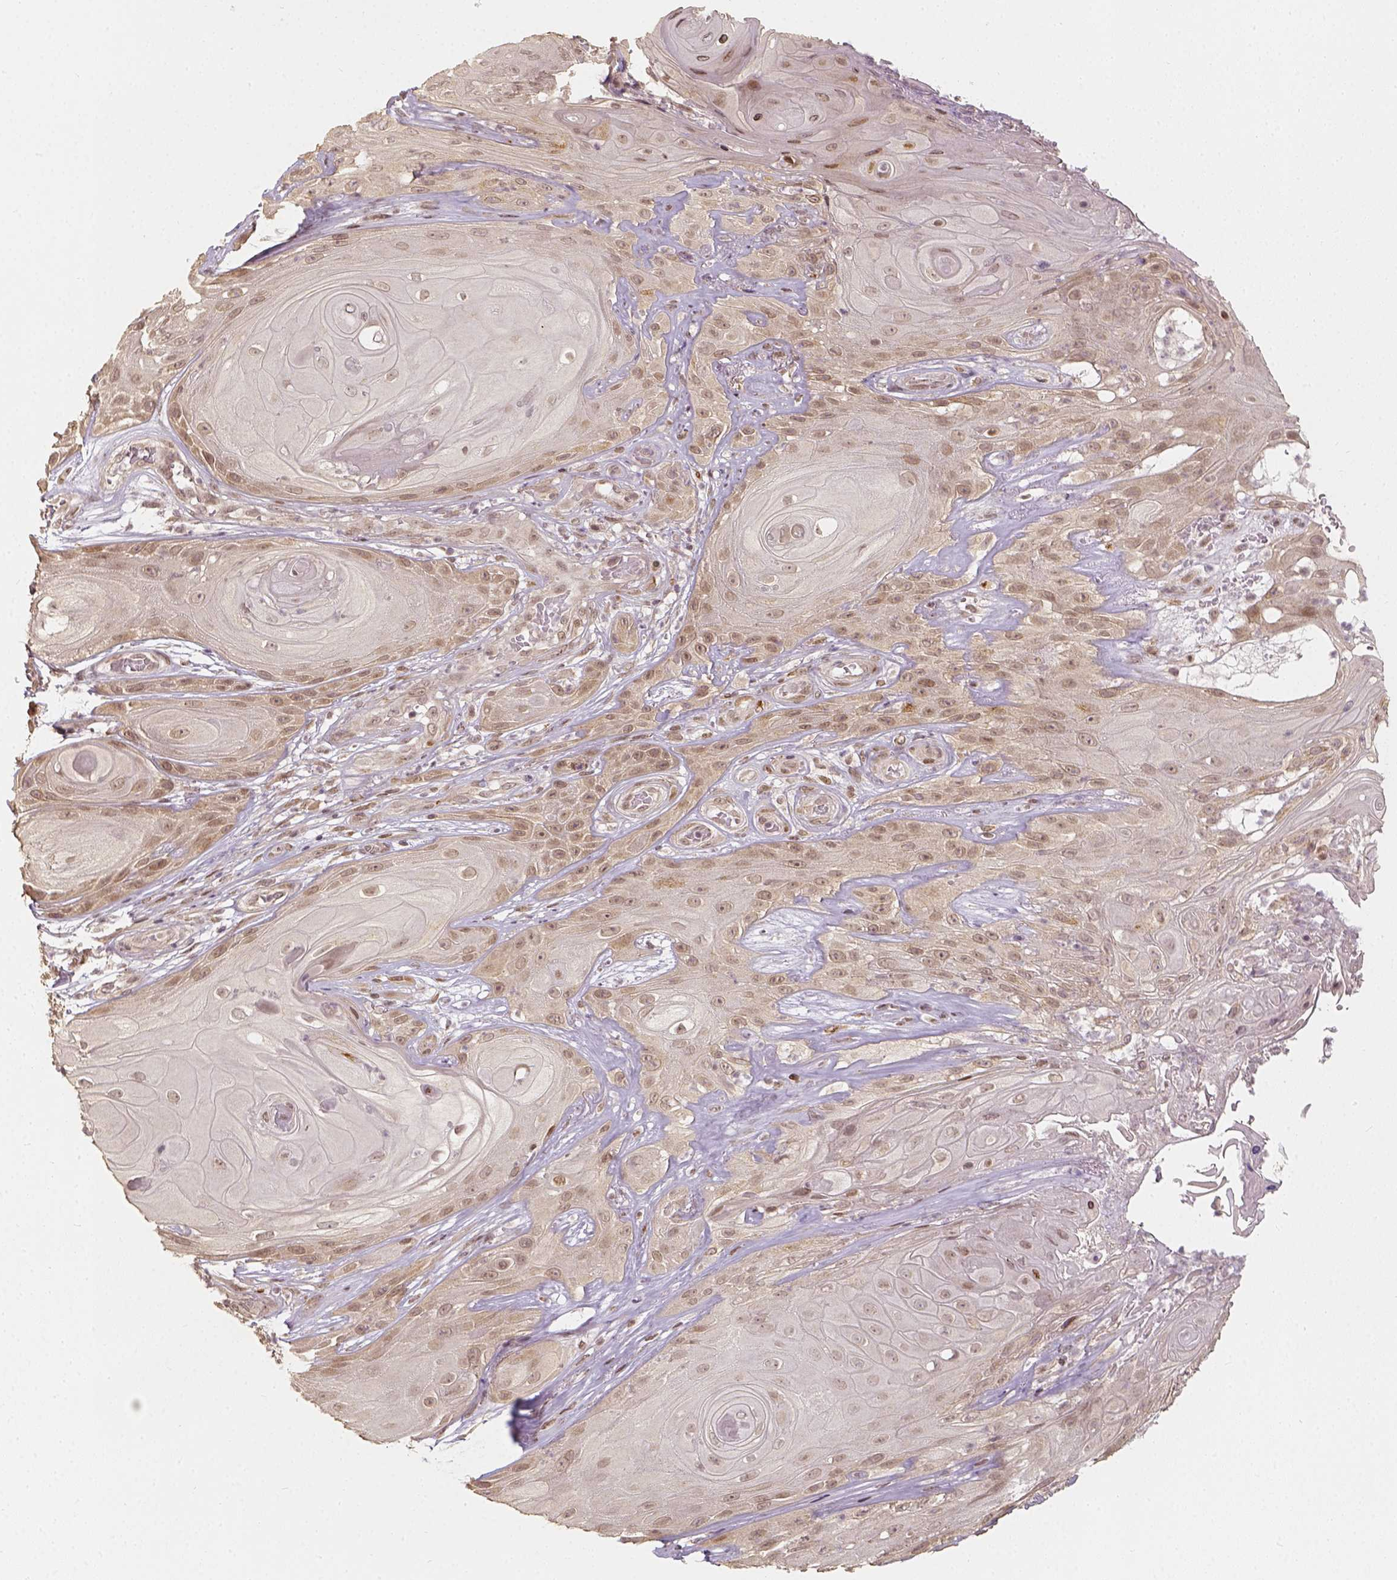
{"staining": {"intensity": "weak", "quantity": ">75%", "location": "nuclear"}, "tissue": "skin cancer", "cell_type": "Tumor cells", "image_type": "cancer", "snomed": [{"axis": "morphology", "description": "Squamous cell carcinoma, NOS"}, {"axis": "topography", "description": "Skin"}], "caption": "There is low levels of weak nuclear expression in tumor cells of skin cancer, as demonstrated by immunohistochemical staining (brown color).", "gene": "ZMAT3", "patient": {"sex": "male", "age": 62}}